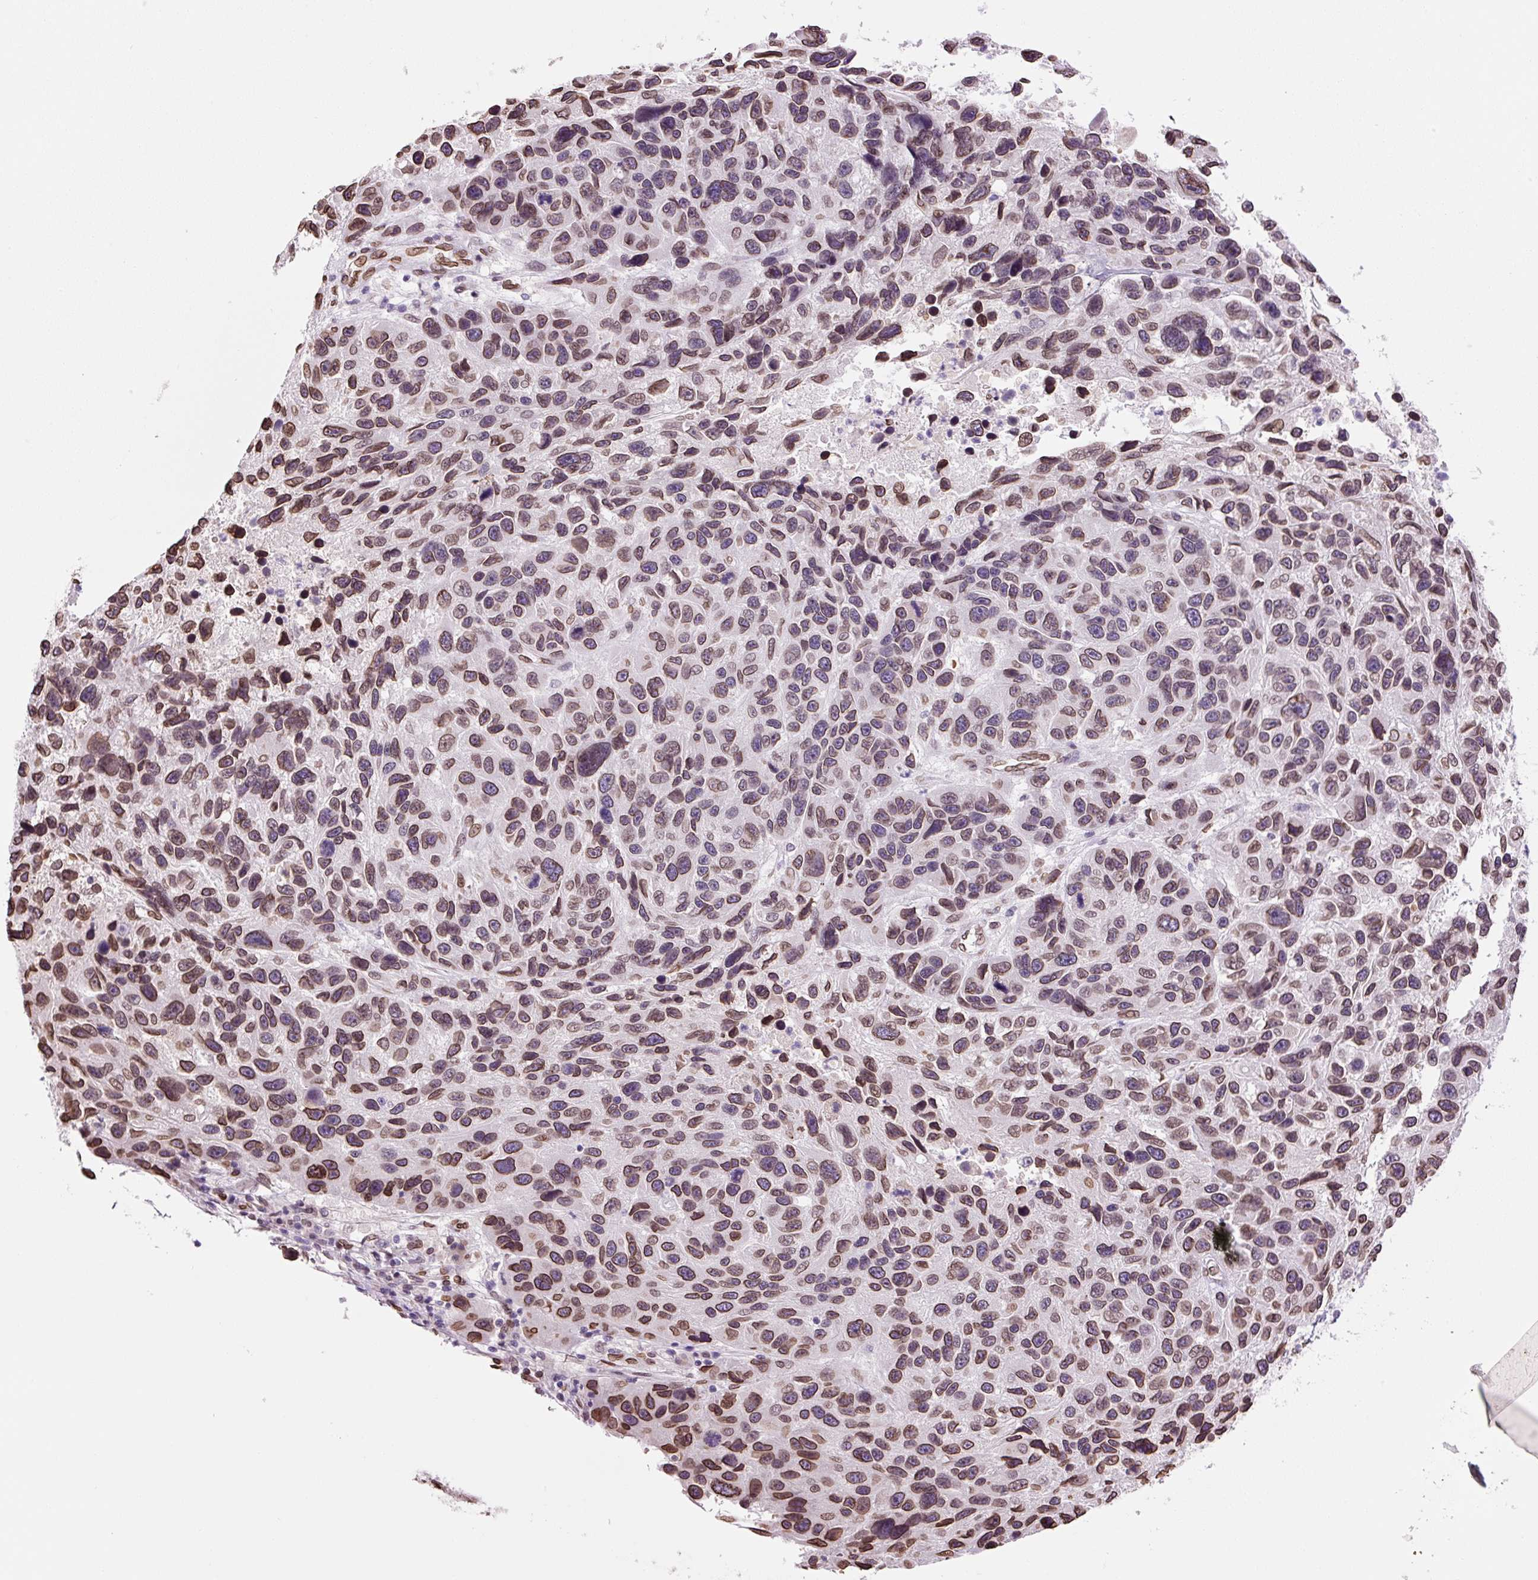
{"staining": {"intensity": "moderate", "quantity": ">75%", "location": "cytoplasmic/membranous,nuclear"}, "tissue": "melanoma", "cell_type": "Tumor cells", "image_type": "cancer", "snomed": [{"axis": "morphology", "description": "Malignant melanoma, NOS"}, {"axis": "topography", "description": "Skin"}], "caption": "Protein staining by immunohistochemistry demonstrates moderate cytoplasmic/membranous and nuclear positivity in approximately >75% of tumor cells in malignant melanoma.", "gene": "ZNF224", "patient": {"sex": "male", "age": 53}}